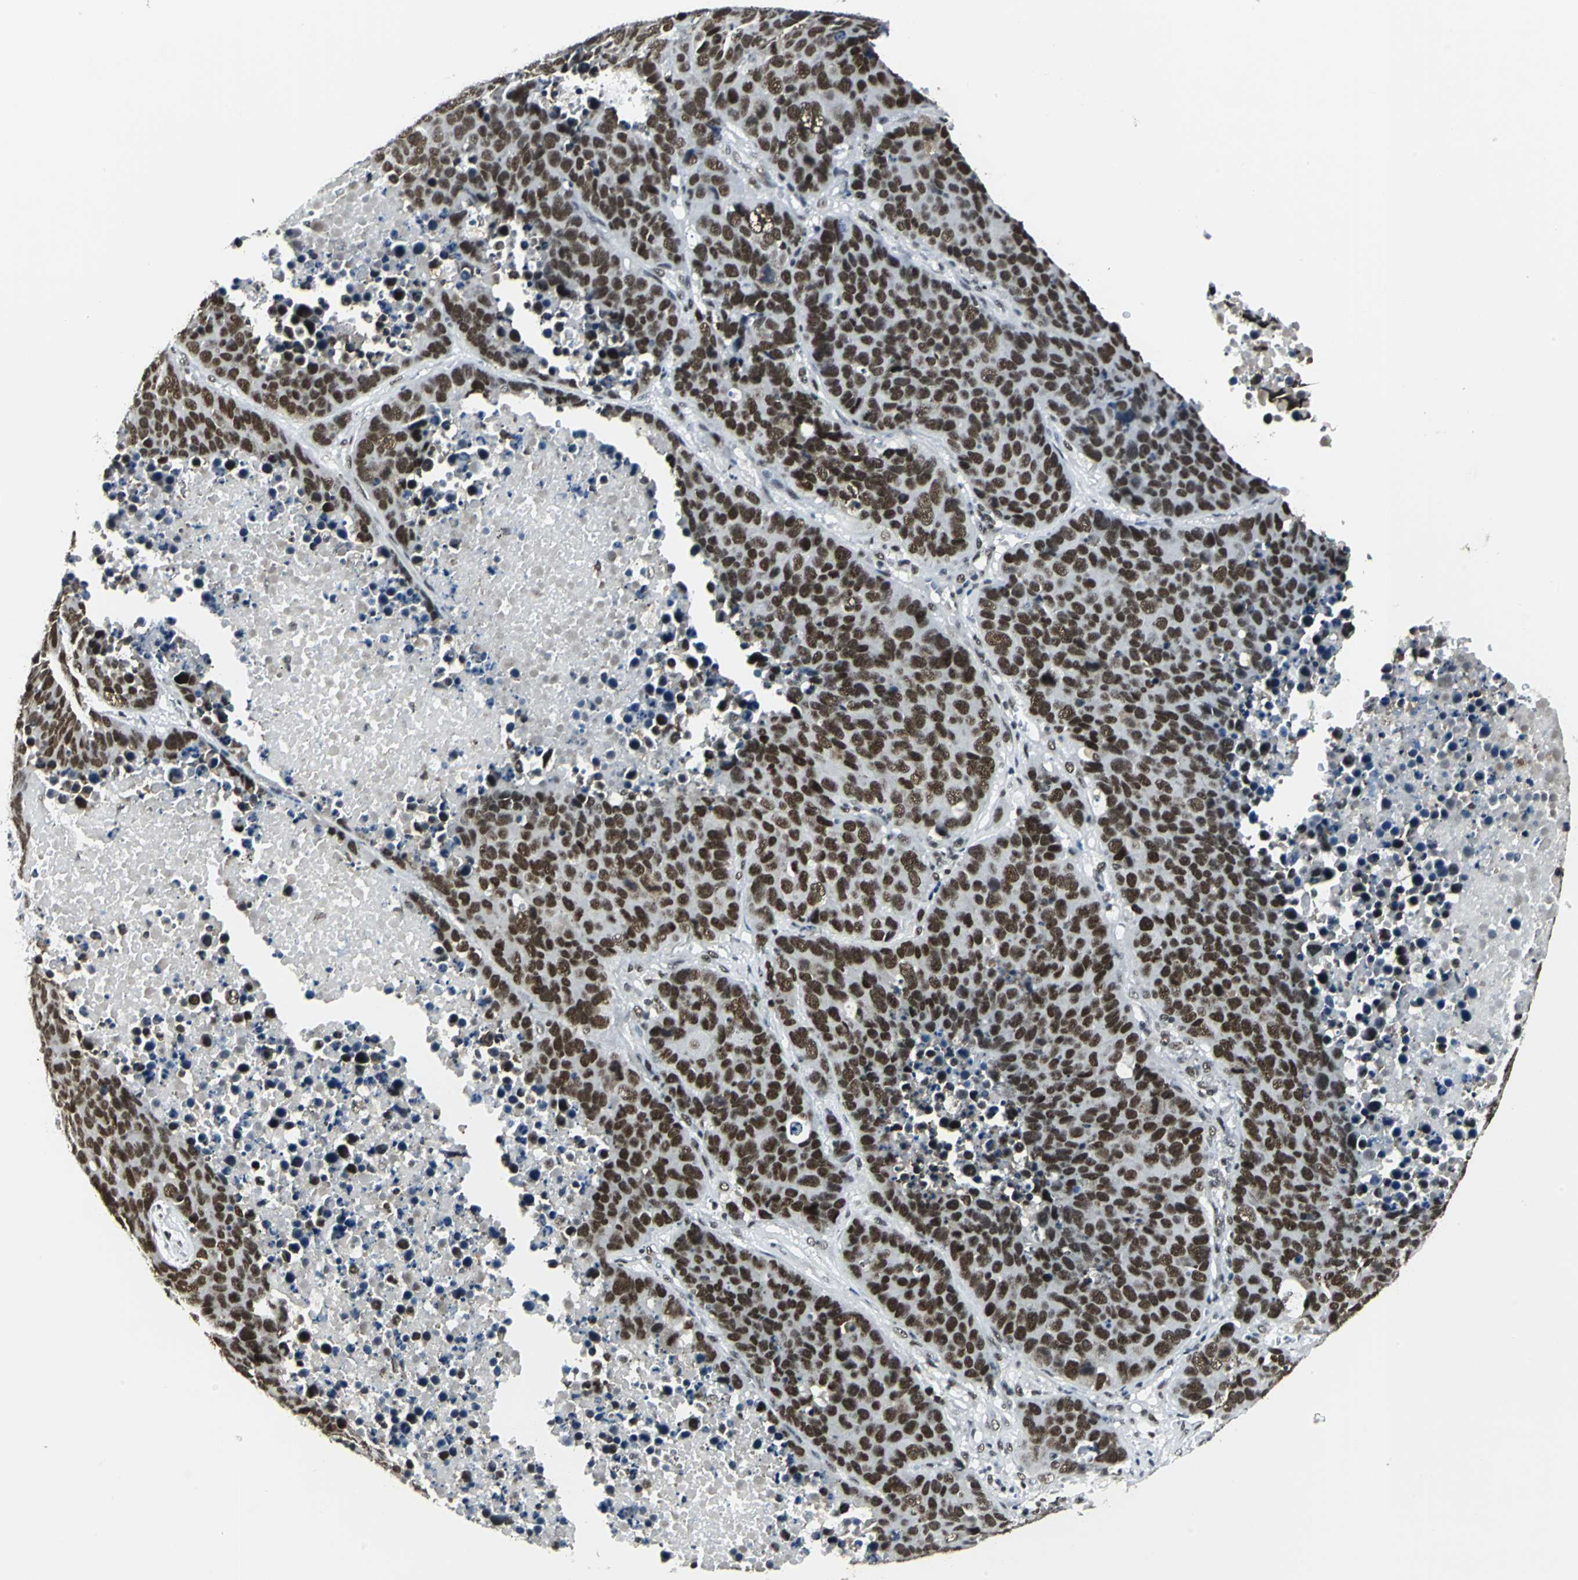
{"staining": {"intensity": "strong", "quantity": ">75%", "location": "nuclear"}, "tissue": "carcinoid", "cell_type": "Tumor cells", "image_type": "cancer", "snomed": [{"axis": "morphology", "description": "Carcinoid, malignant, NOS"}, {"axis": "topography", "description": "Lung"}], "caption": "Protein positivity by immunohistochemistry shows strong nuclear positivity in approximately >75% of tumor cells in carcinoid.", "gene": "ADNP", "patient": {"sex": "male", "age": 60}}